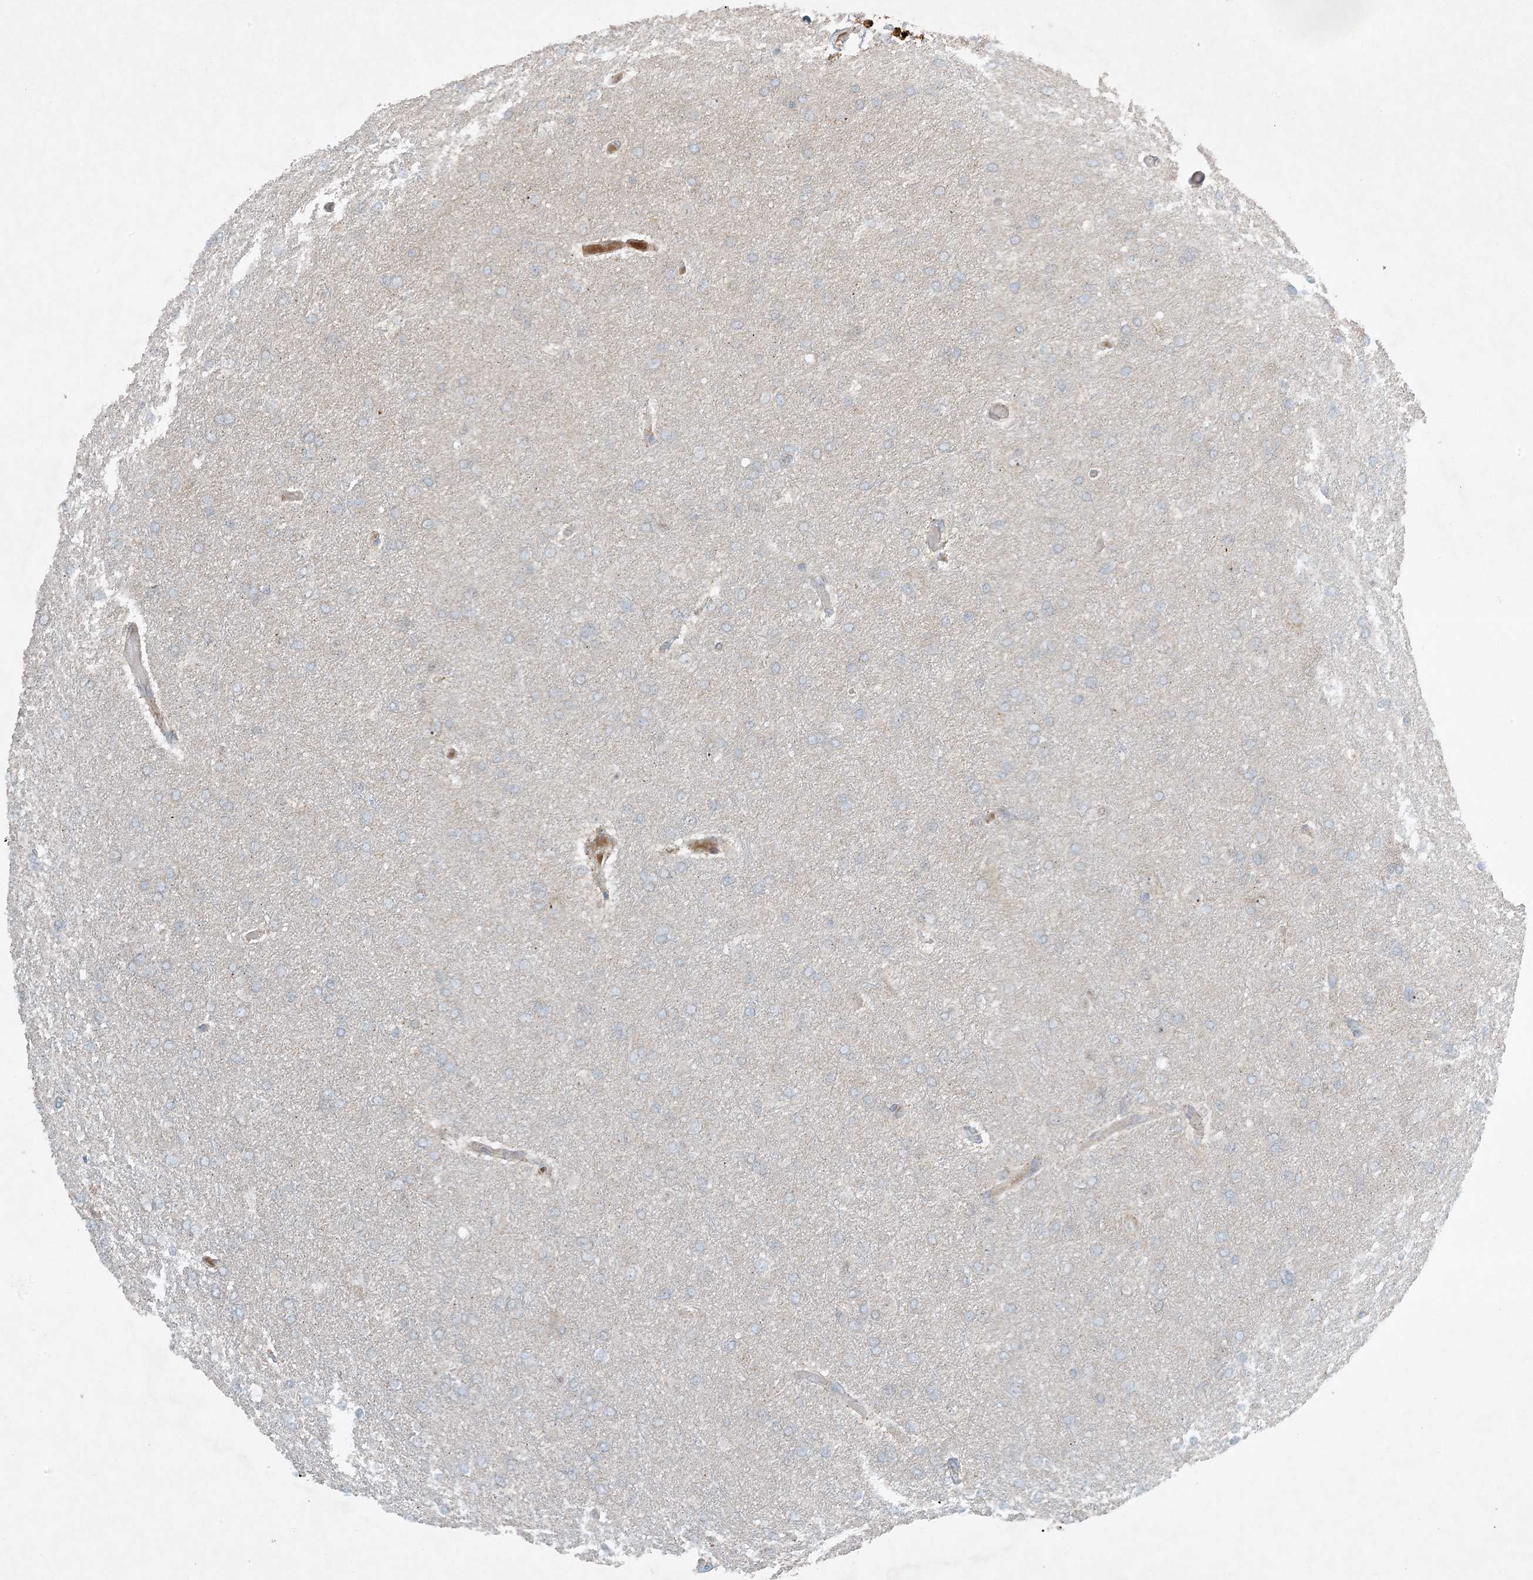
{"staining": {"intensity": "negative", "quantity": "none", "location": "none"}, "tissue": "glioma", "cell_type": "Tumor cells", "image_type": "cancer", "snomed": [{"axis": "morphology", "description": "Glioma, malignant, High grade"}, {"axis": "topography", "description": "Cerebral cortex"}], "caption": "IHC of glioma reveals no staining in tumor cells. Nuclei are stained in blue.", "gene": "MITD1", "patient": {"sex": "female", "age": 36}}